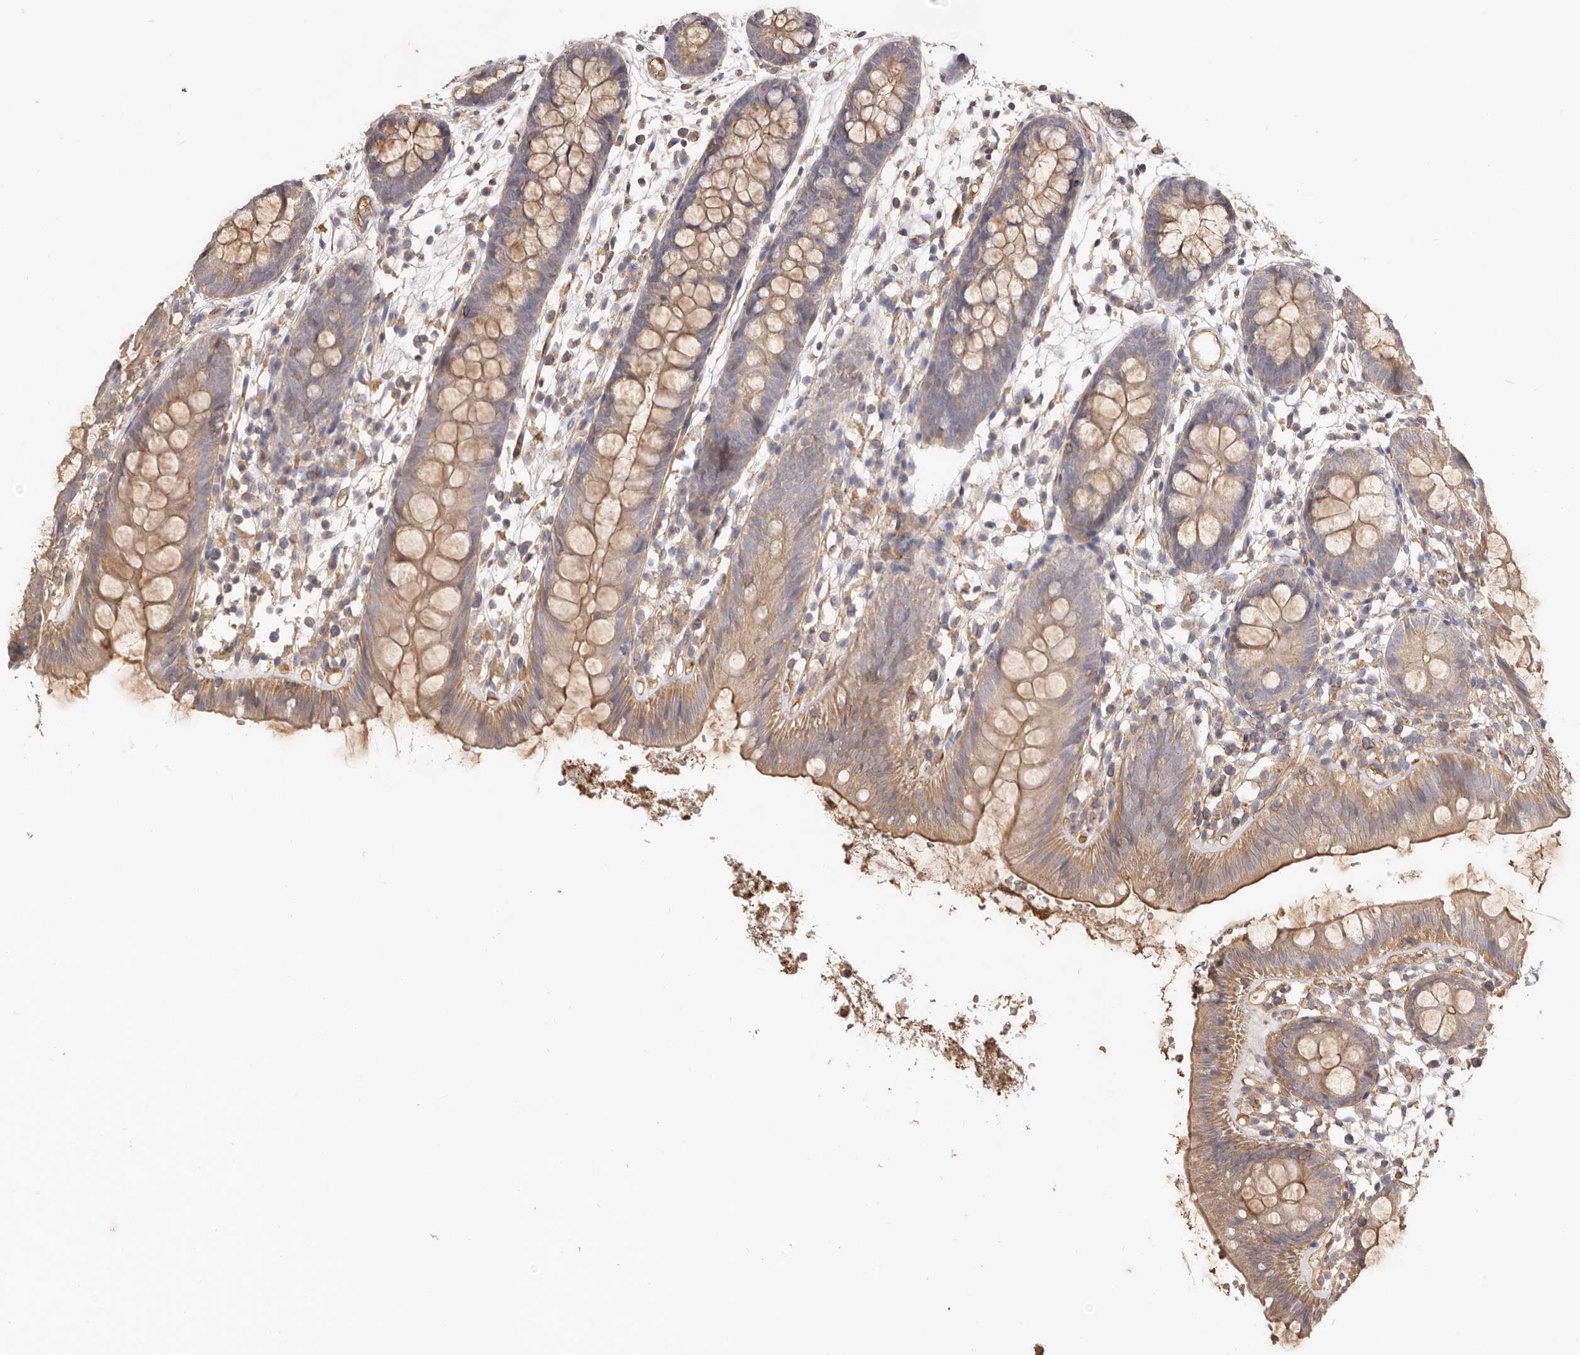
{"staining": {"intensity": "moderate", "quantity": ">75%", "location": "cytoplasmic/membranous"}, "tissue": "colon", "cell_type": "Endothelial cells", "image_type": "normal", "snomed": [{"axis": "morphology", "description": "Normal tissue, NOS"}, {"axis": "topography", "description": "Colon"}], "caption": "DAB (3,3'-diaminobenzidine) immunohistochemical staining of normal colon demonstrates moderate cytoplasmic/membranous protein expression in about >75% of endothelial cells.", "gene": "ADAMTS9", "patient": {"sex": "male", "age": 56}}